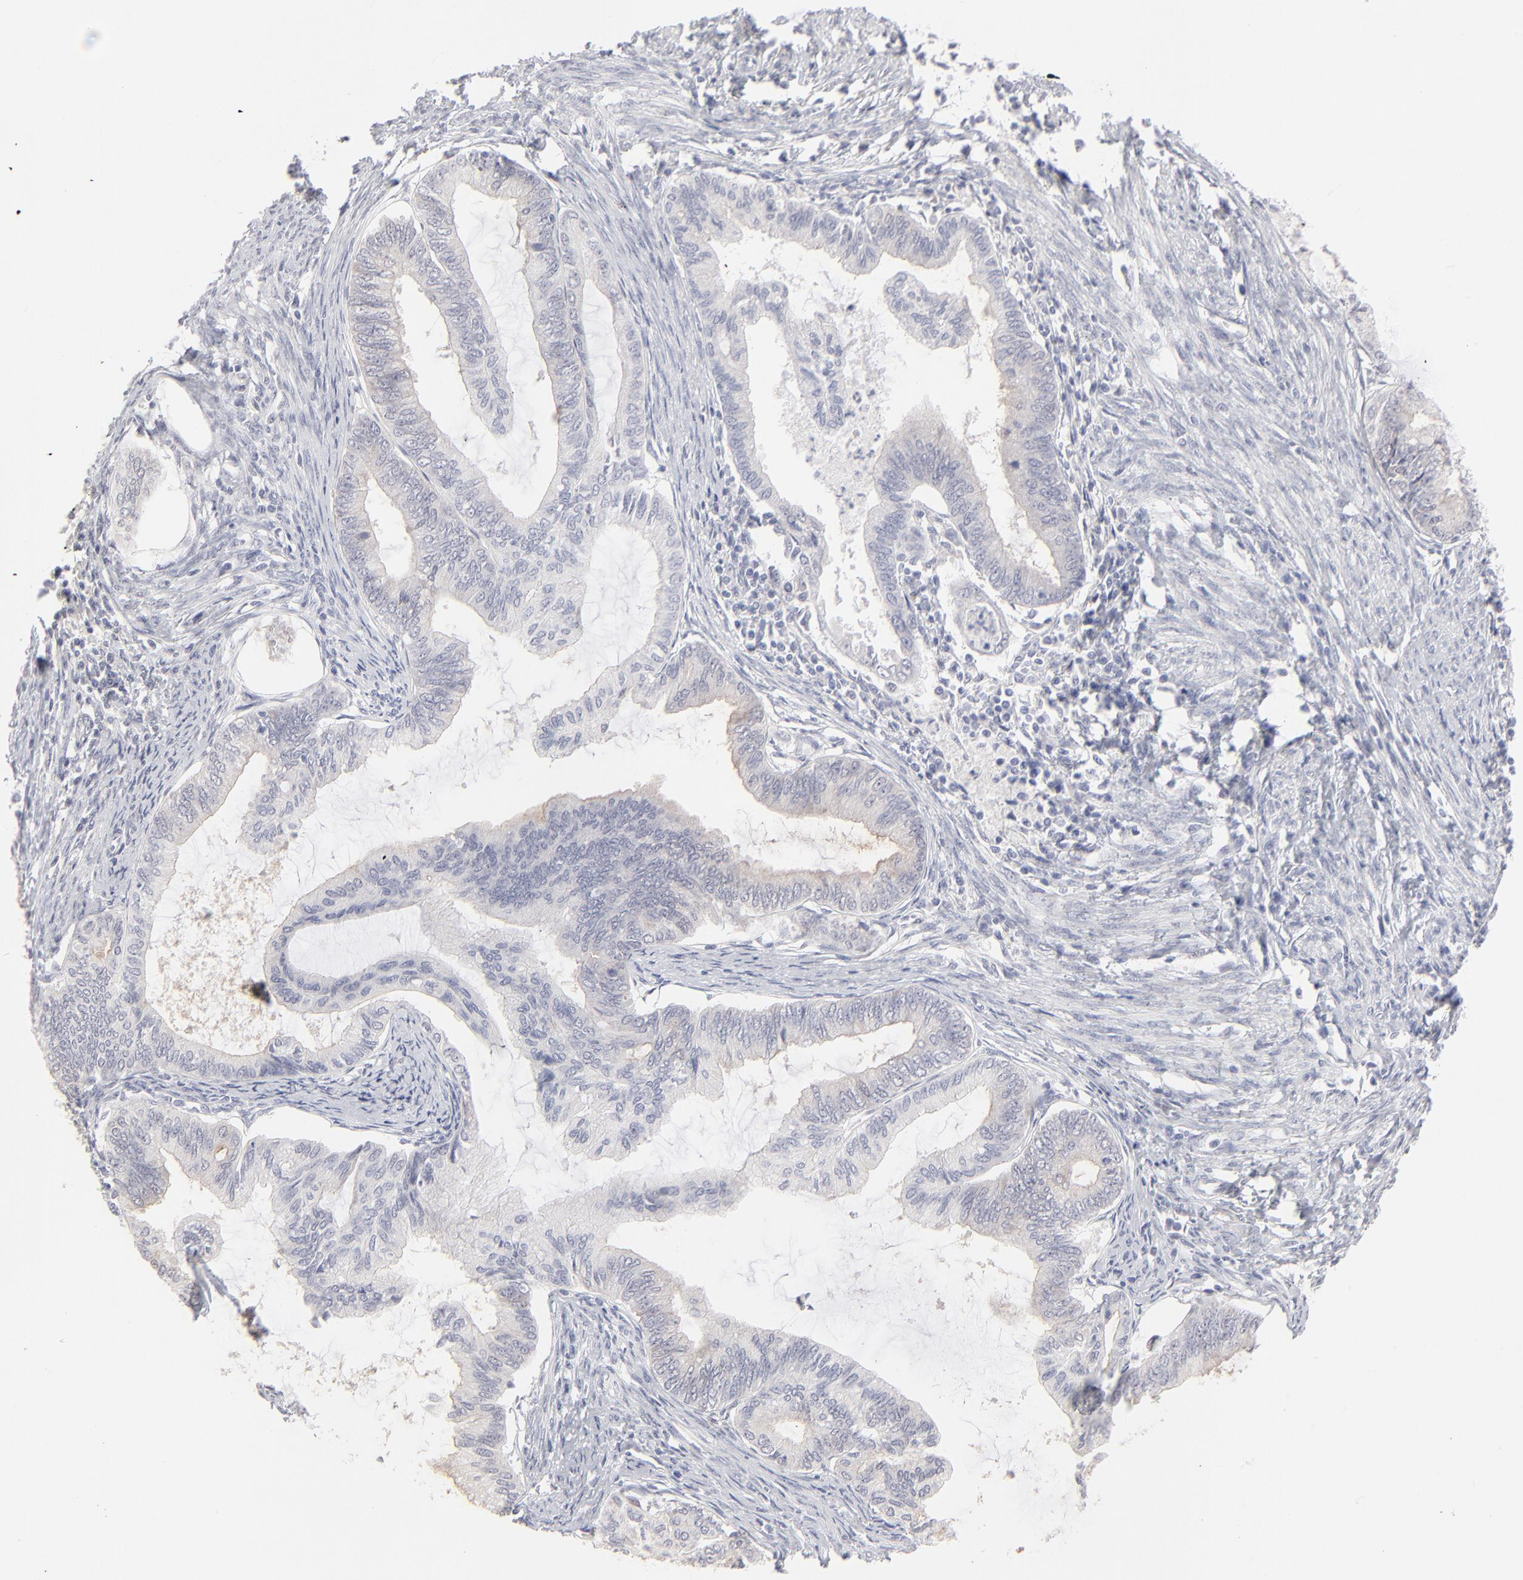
{"staining": {"intensity": "weak", "quantity": "<25%", "location": "cytoplasmic/membranous"}, "tissue": "endometrial cancer", "cell_type": "Tumor cells", "image_type": "cancer", "snomed": [{"axis": "morphology", "description": "Adenocarcinoma, NOS"}, {"axis": "topography", "description": "Endometrium"}], "caption": "Immunohistochemistry (IHC) micrograph of human endometrial cancer stained for a protein (brown), which reveals no positivity in tumor cells.", "gene": "RBM3", "patient": {"sex": "female", "age": 86}}